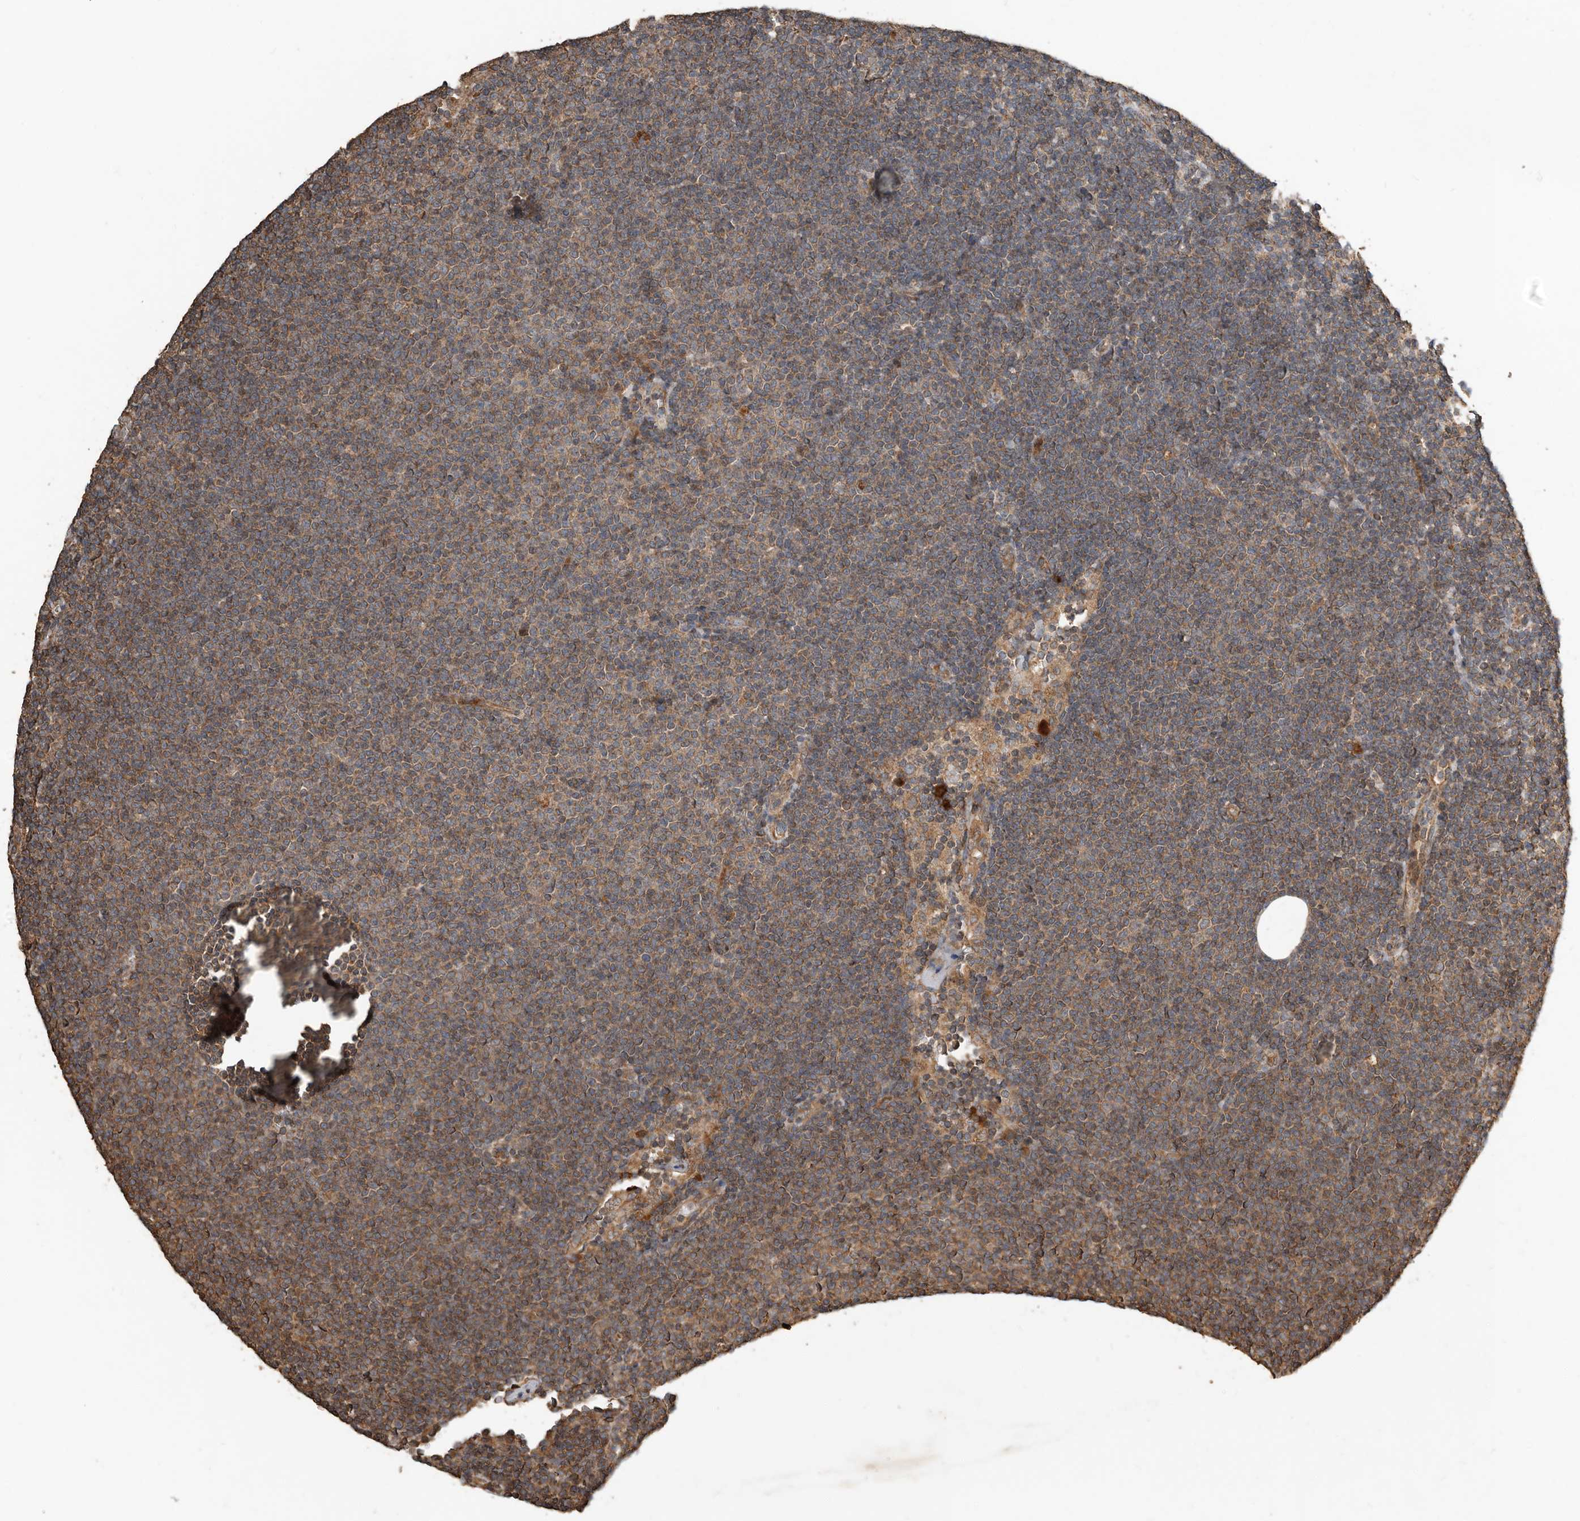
{"staining": {"intensity": "weak", "quantity": "25%-75%", "location": "cytoplasmic/membranous"}, "tissue": "lymphoma", "cell_type": "Tumor cells", "image_type": "cancer", "snomed": [{"axis": "morphology", "description": "Malignant lymphoma, non-Hodgkin's type, Low grade"}, {"axis": "topography", "description": "Lymph node"}], "caption": "Immunohistochemical staining of human malignant lymphoma, non-Hodgkin's type (low-grade) shows low levels of weak cytoplasmic/membranous positivity in approximately 25%-75% of tumor cells.", "gene": "RNF207", "patient": {"sex": "female", "age": 53}}